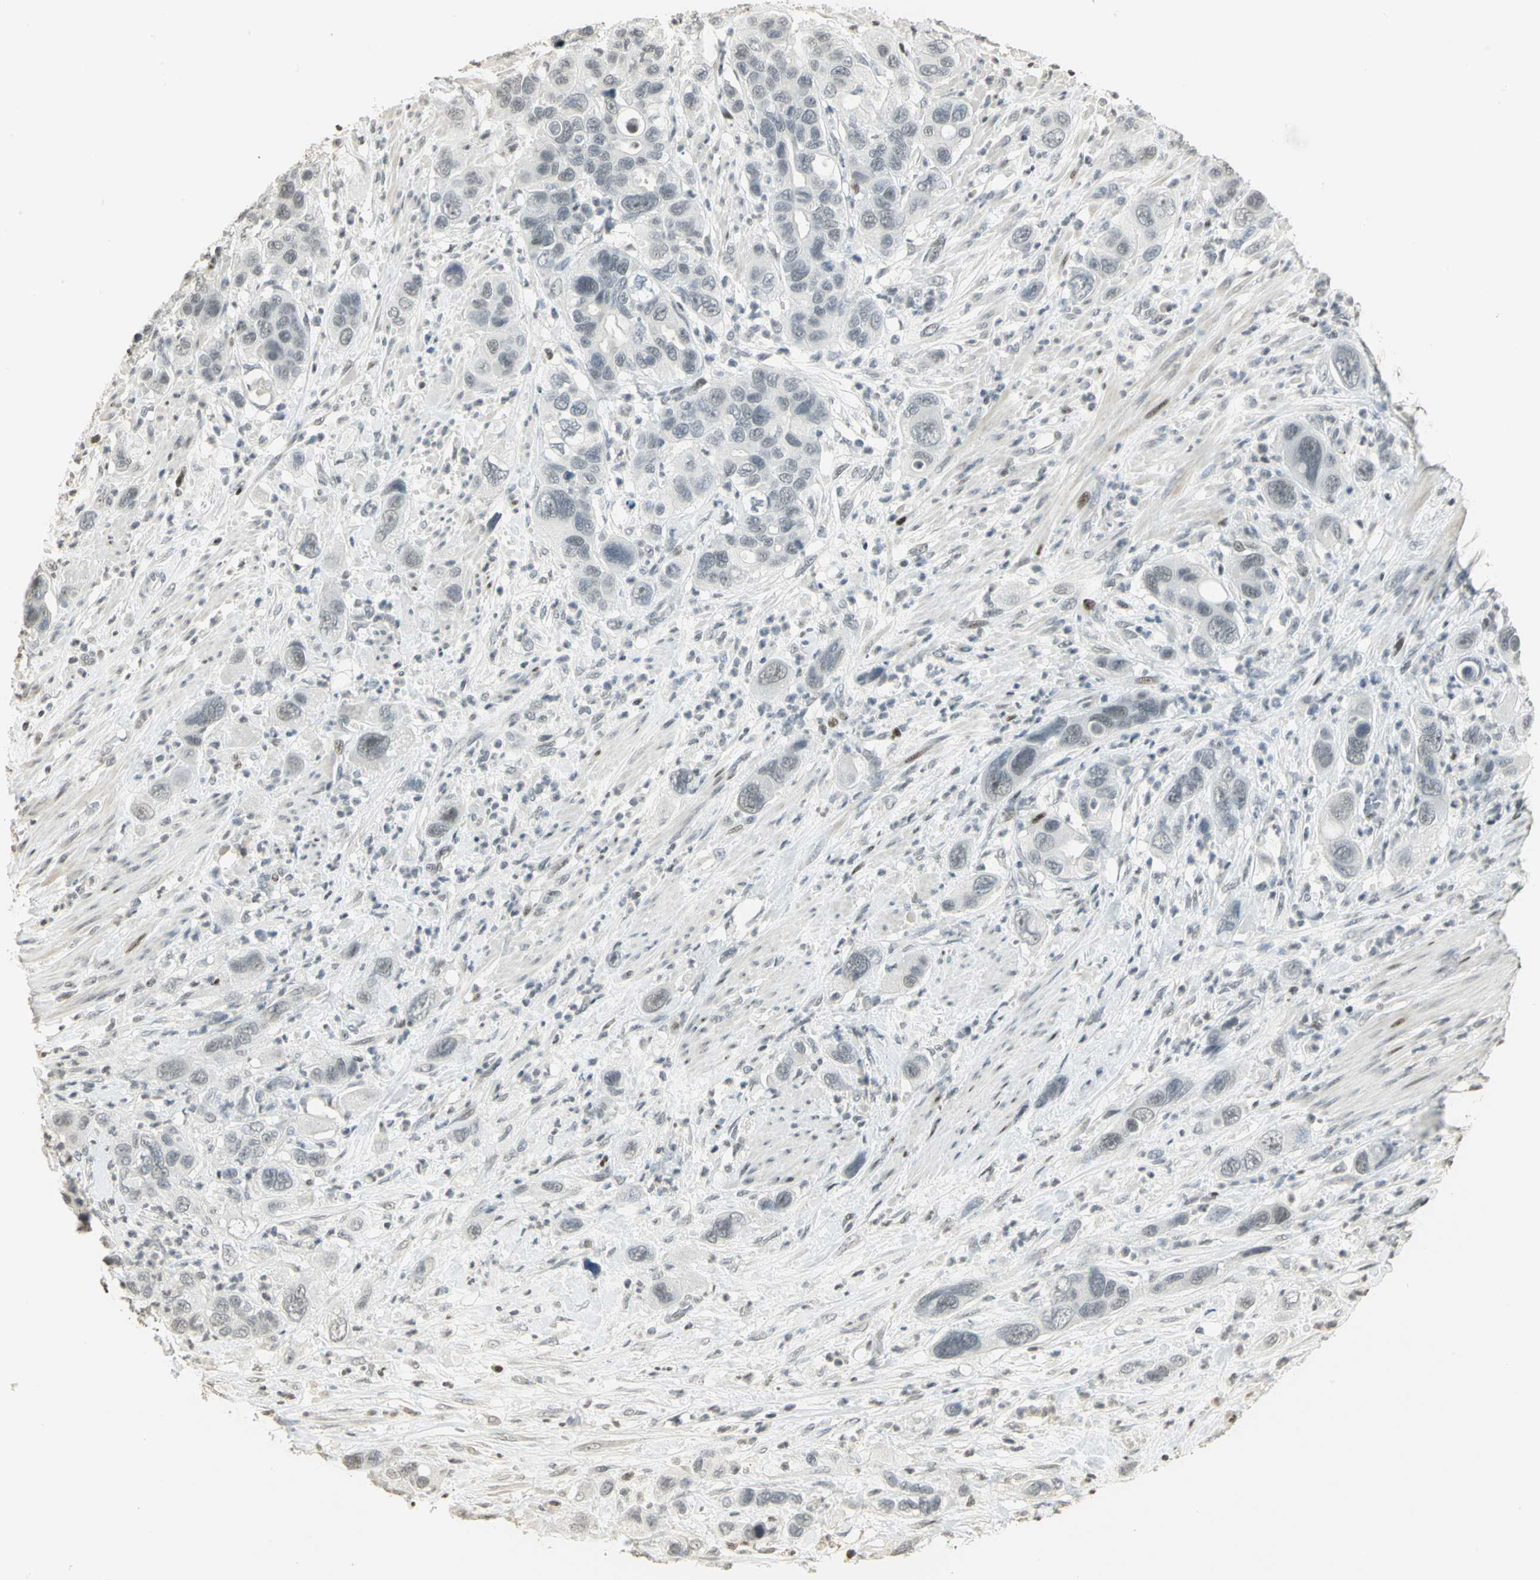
{"staining": {"intensity": "negative", "quantity": "none", "location": "none"}, "tissue": "pancreatic cancer", "cell_type": "Tumor cells", "image_type": "cancer", "snomed": [{"axis": "morphology", "description": "Adenocarcinoma, NOS"}, {"axis": "topography", "description": "Pancreas"}], "caption": "This histopathology image is of adenocarcinoma (pancreatic) stained with IHC to label a protein in brown with the nuclei are counter-stained blue. There is no positivity in tumor cells.", "gene": "KDM1A", "patient": {"sex": "female", "age": 71}}